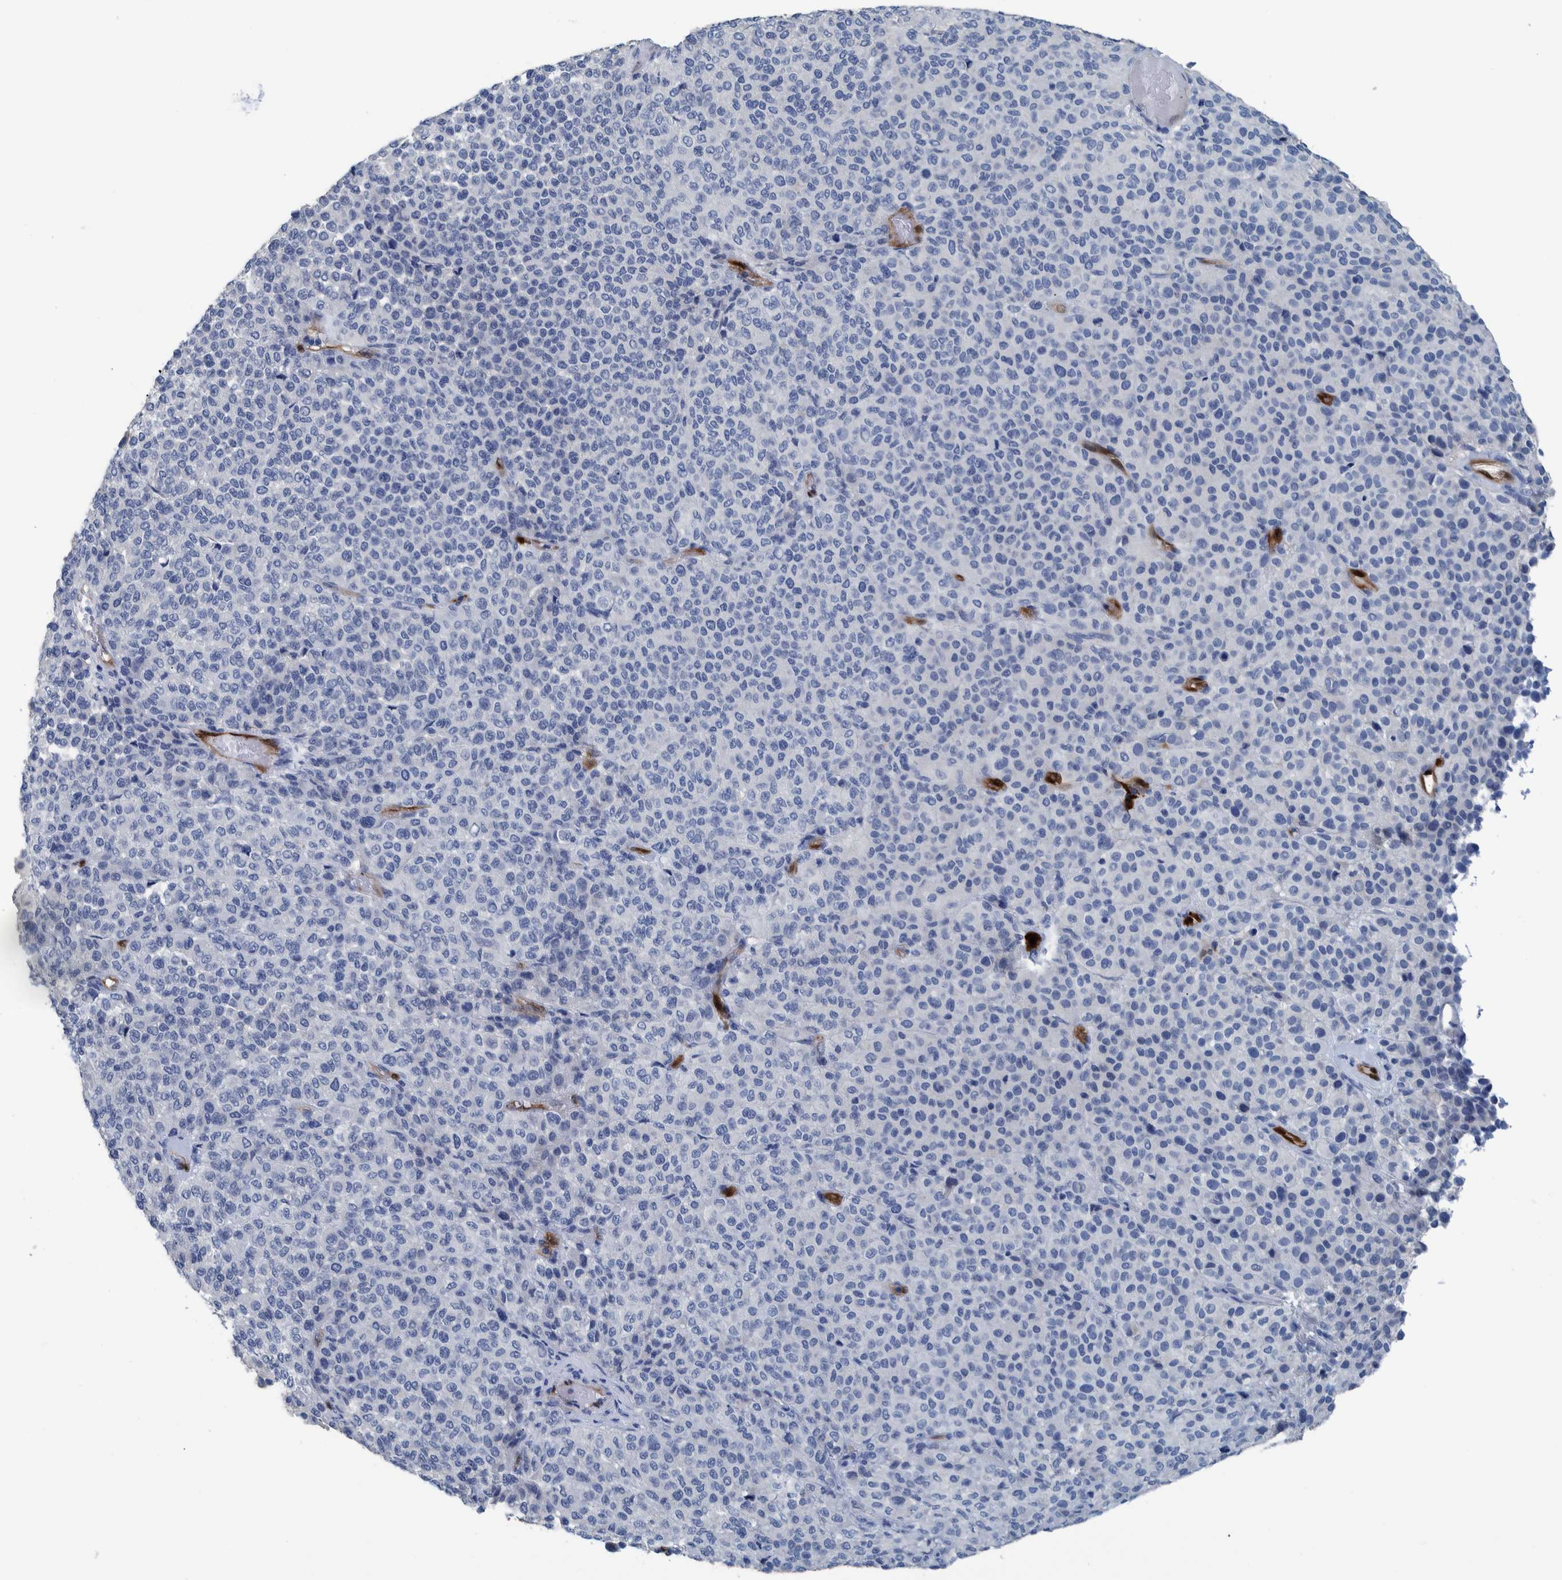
{"staining": {"intensity": "negative", "quantity": "none", "location": "none"}, "tissue": "melanoma", "cell_type": "Tumor cells", "image_type": "cancer", "snomed": [{"axis": "morphology", "description": "Malignant melanoma, Metastatic site"}, {"axis": "topography", "description": "Pancreas"}], "caption": "Immunohistochemistry micrograph of neoplastic tissue: melanoma stained with DAB (3,3'-diaminobenzidine) displays no significant protein expression in tumor cells. The staining is performed using DAB (3,3'-diaminobenzidine) brown chromogen with nuclei counter-stained in using hematoxylin.", "gene": "IDO1", "patient": {"sex": "female", "age": 30}}